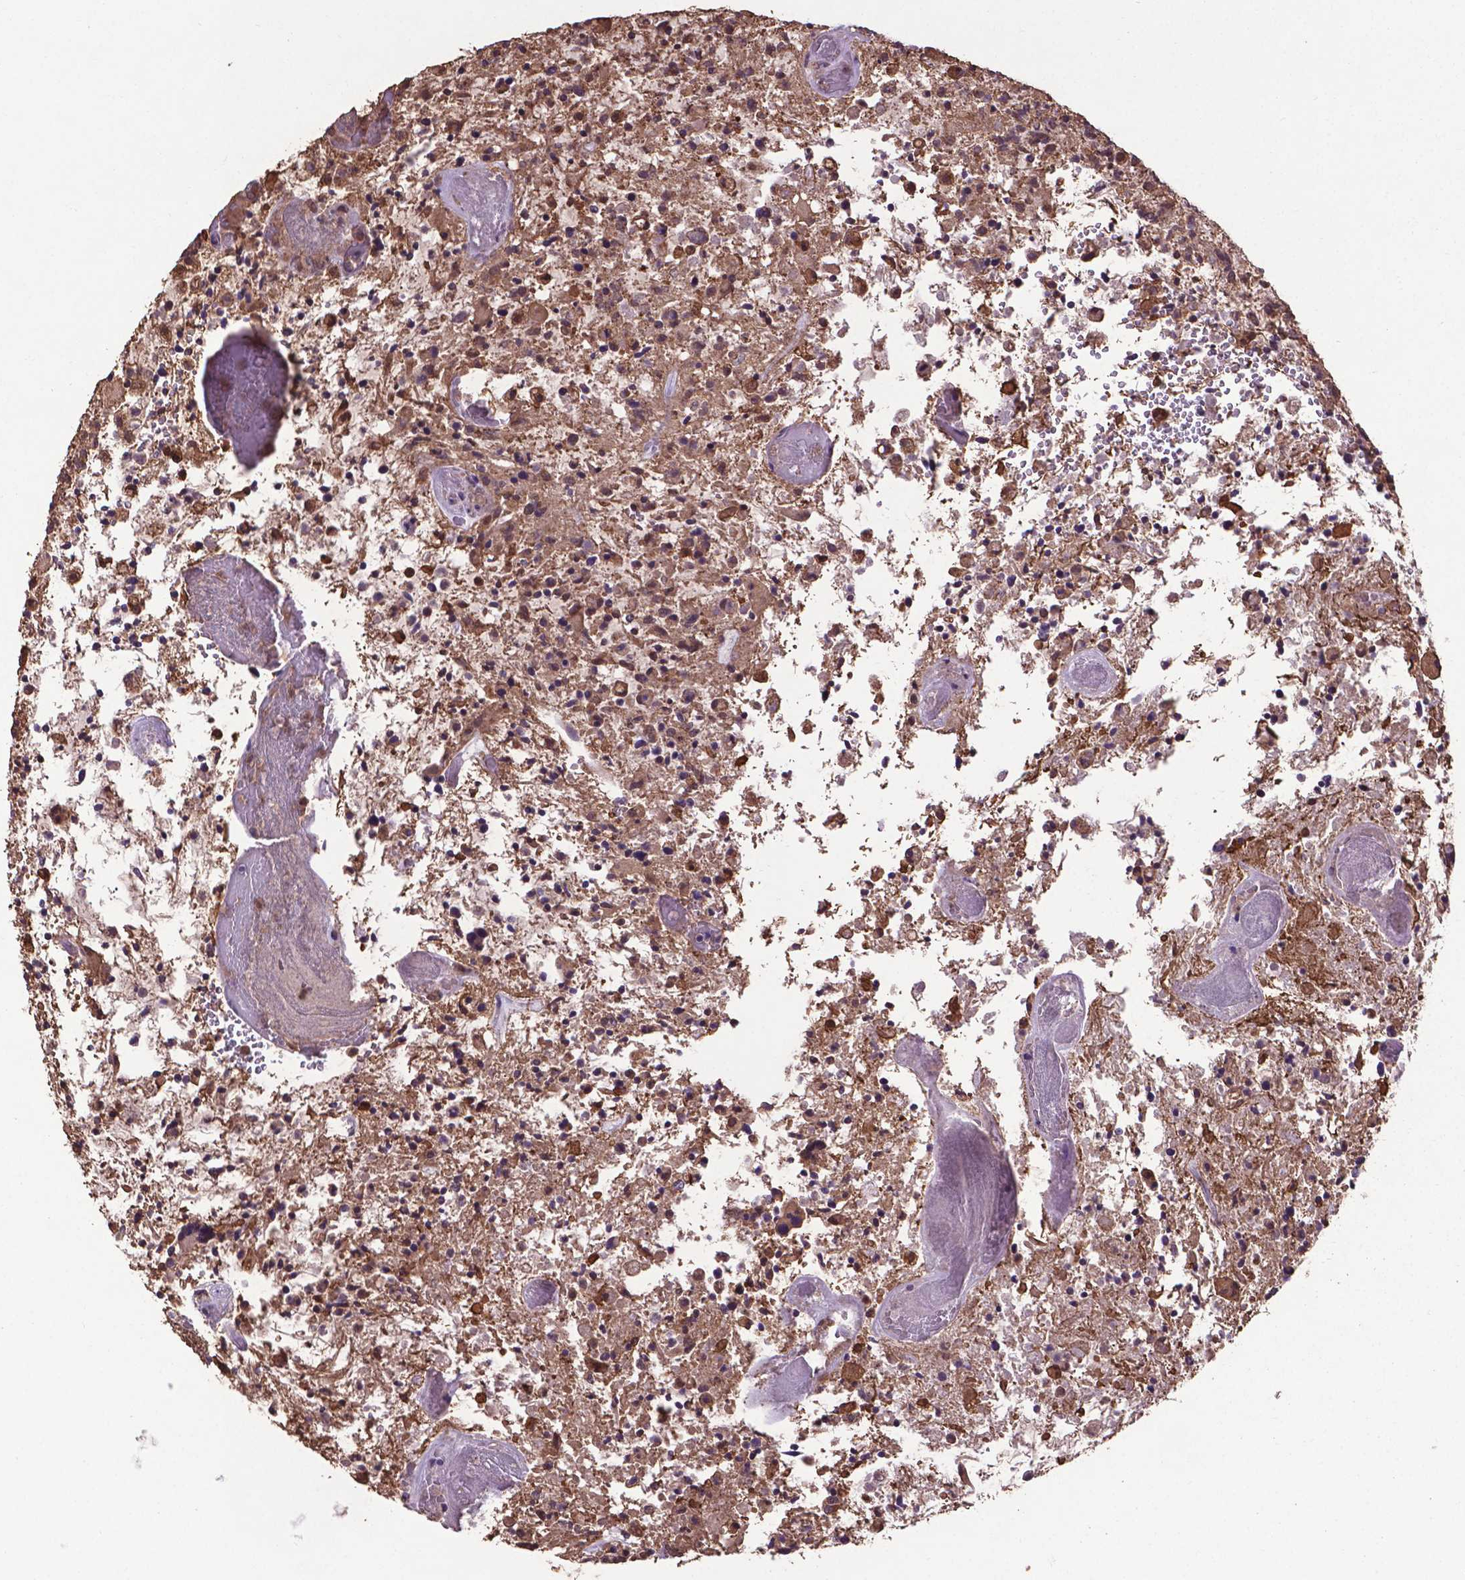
{"staining": {"intensity": "moderate", "quantity": ">75%", "location": "cytoplasmic/membranous"}, "tissue": "glioma", "cell_type": "Tumor cells", "image_type": "cancer", "snomed": [{"axis": "morphology", "description": "Glioma, malignant, High grade"}, {"axis": "topography", "description": "Brain"}], "caption": "Protein analysis of malignant glioma (high-grade) tissue shows moderate cytoplasmic/membranous staining in approximately >75% of tumor cells.", "gene": "DCAF1", "patient": {"sex": "female", "age": 71}}